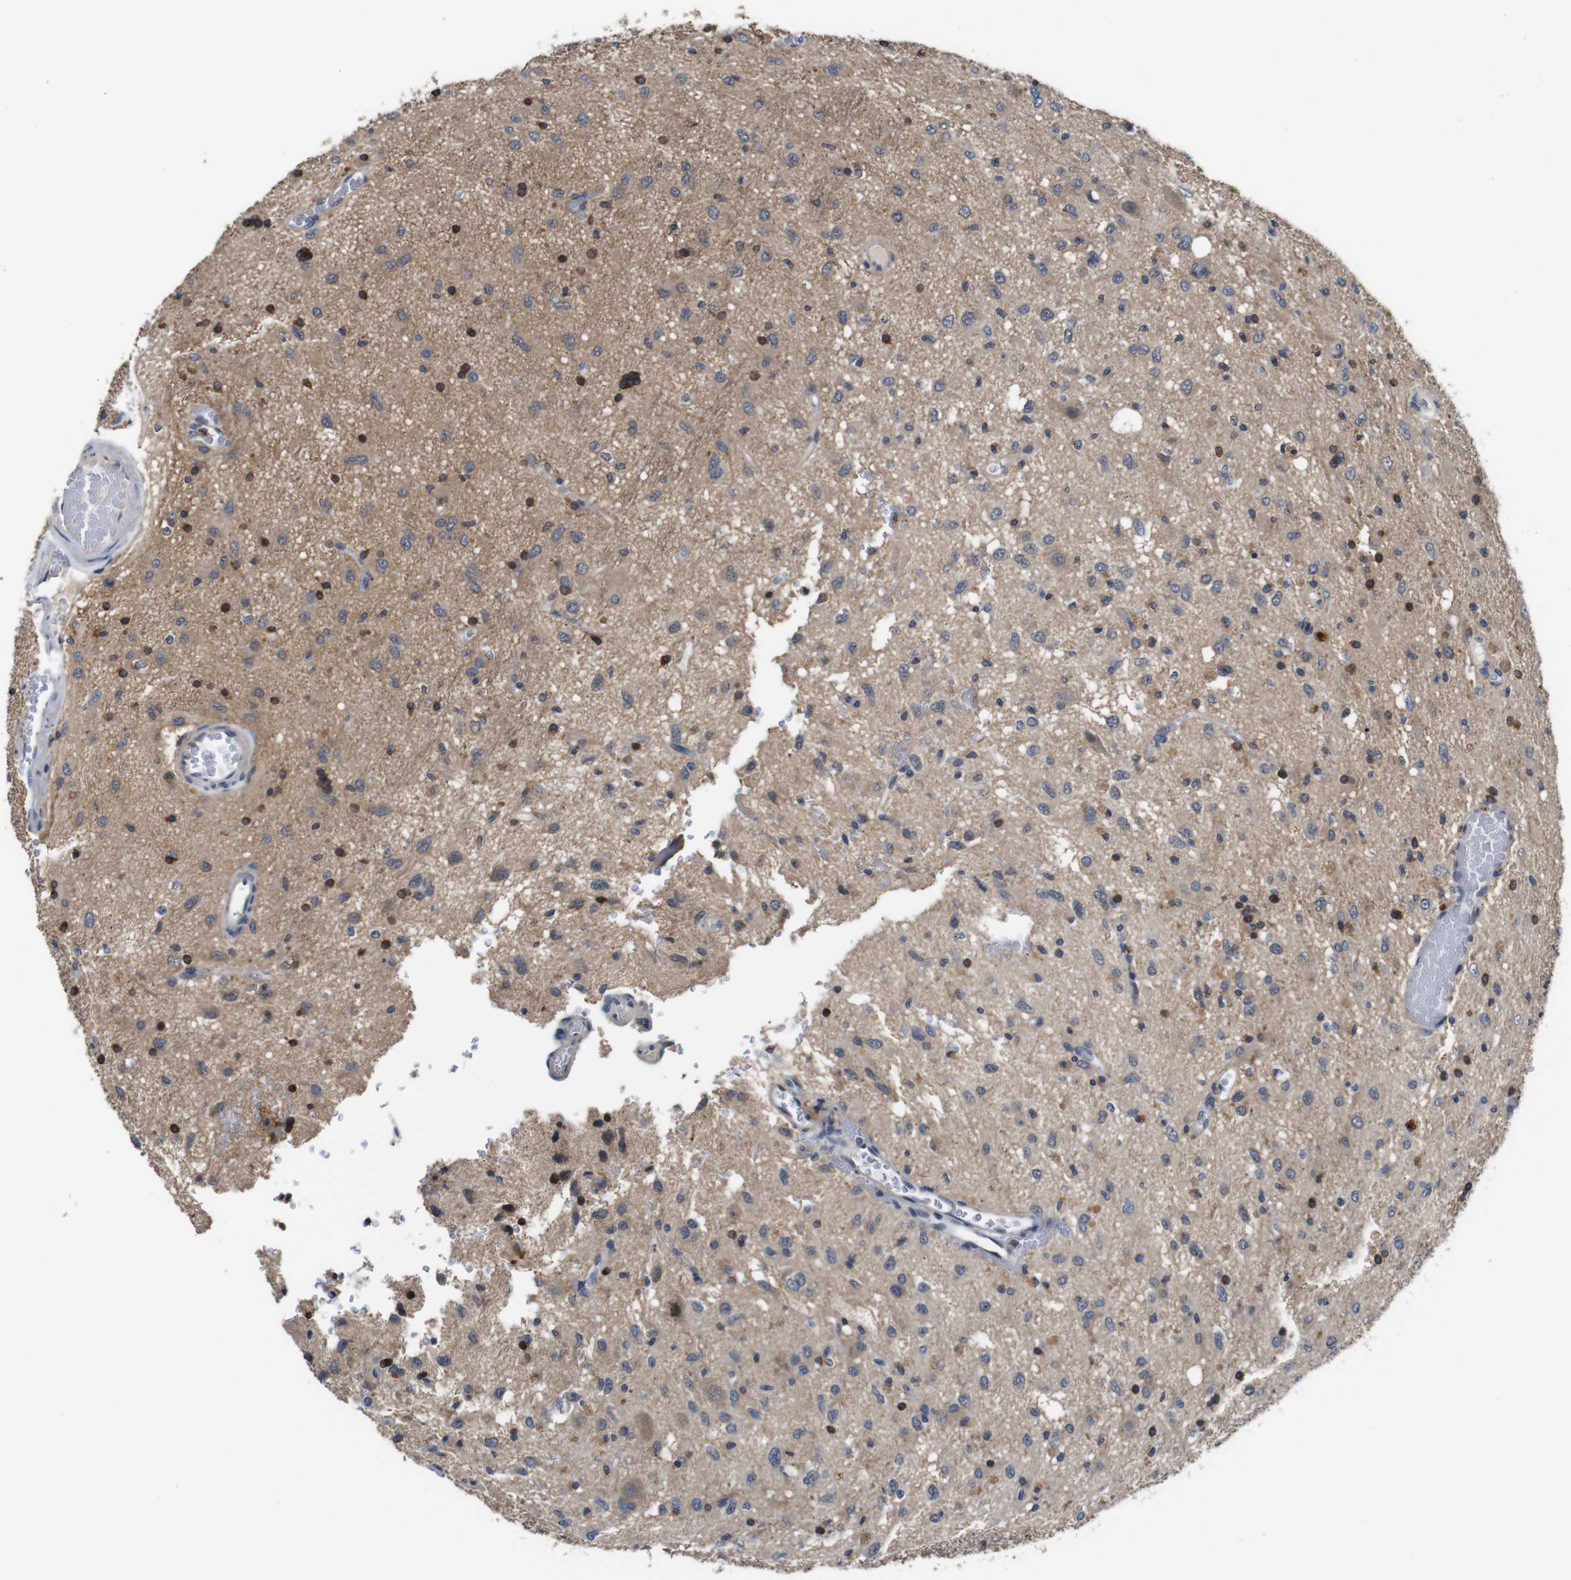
{"staining": {"intensity": "weak", "quantity": ">75%", "location": "cytoplasmic/membranous"}, "tissue": "glioma", "cell_type": "Tumor cells", "image_type": "cancer", "snomed": [{"axis": "morphology", "description": "Glioma, malignant, Low grade"}, {"axis": "topography", "description": "Brain"}], "caption": "Immunohistochemical staining of human malignant low-grade glioma demonstrates low levels of weak cytoplasmic/membranous expression in approximately >75% of tumor cells. The staining was performed using DAB (3,3'-diaminobenzidine), with brown indicating positive protein expression. Nuclei are stained blue with hematoxylin.", "gene": "GLIPR1", "patient": {"sex": "male", "age": 77}}